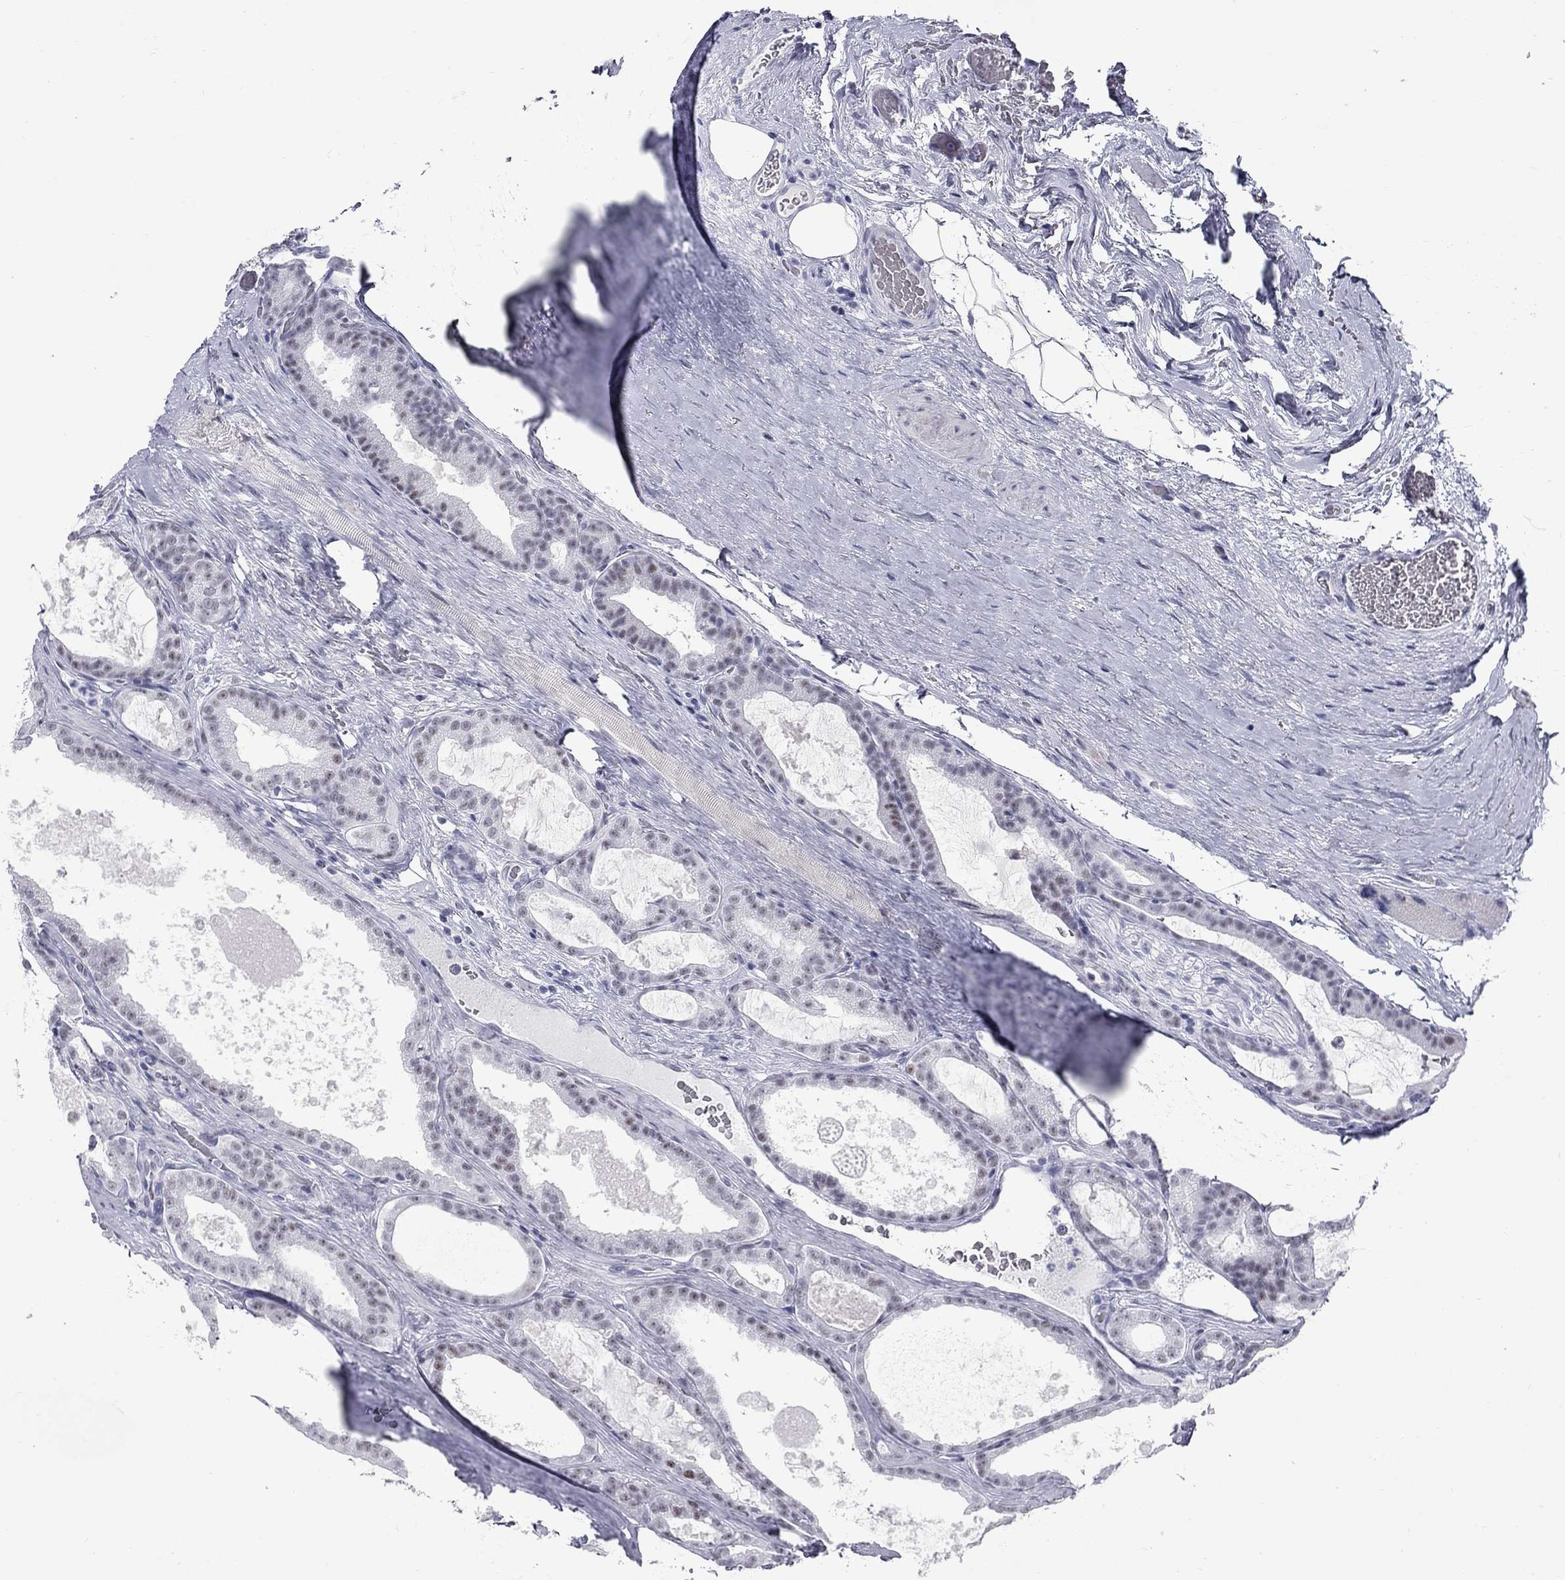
{"staining": {"intensity": "negative", "quantity": "none", "location": "none"}, "tissue": "prostate cancer", "cell_type": "Tumor cells", "image_type": "cancer", "snomed": [{"axis": "morphology", "description": "Adenocarcinoma, NOS"}, {"axis": "topography", "description": "Prostate"}], "caption": "Tumor cells are negative for protein expression in human prostate cancer.", "gene": "ASF1B", "patient": {"sex": "male", "age": 67}}